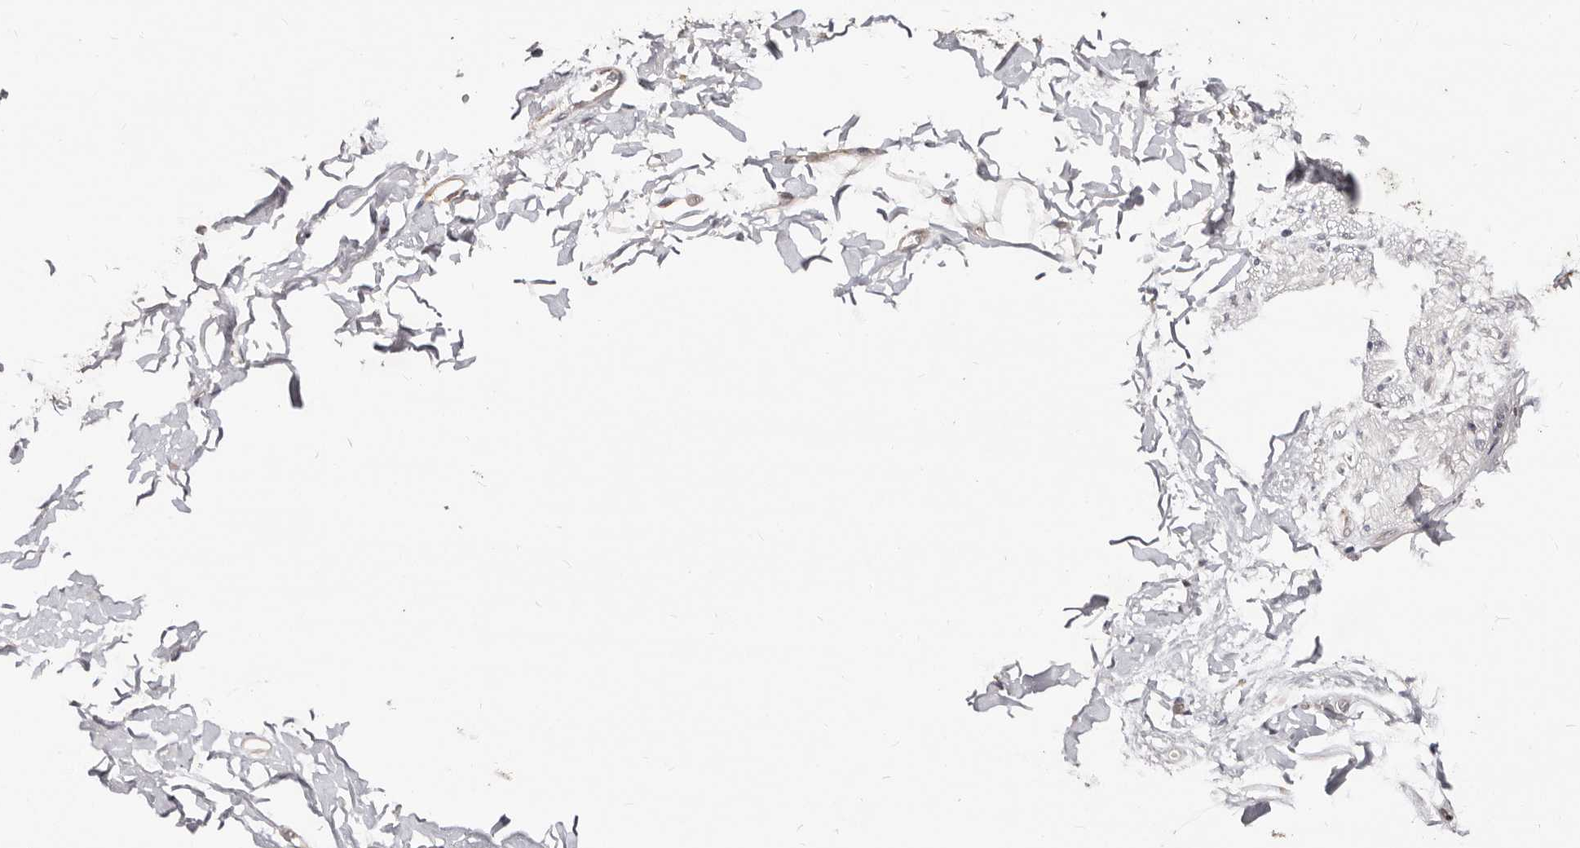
{"staining": {"intensity": "weak", "quantity": "25%-75%", "location": "cytoplasmic/membranous"}, "tissue": "soft tissue", "cell_type": "Chondrocytes", "image_type": "normal", "snomed": [{"axis": "morphology", "description": "Normal tissue, NOS"}, {"axis": "morphology", "description": "Adenocarcinoma, NOS"}, {"axis": "topography", "description": "Pancreas"}, {"axis": "topography", "description": "Peripheral nerve tissue"}], "caption": "Immunohistochemical staining of unremarkable human soft tissue demonstrates low levels of weak cytoplasmic/membranous positivity in approximately 25%-75% of chondrocytes.", "gene": "DACT2", "patient": {"sex": "male", "age": 59}}